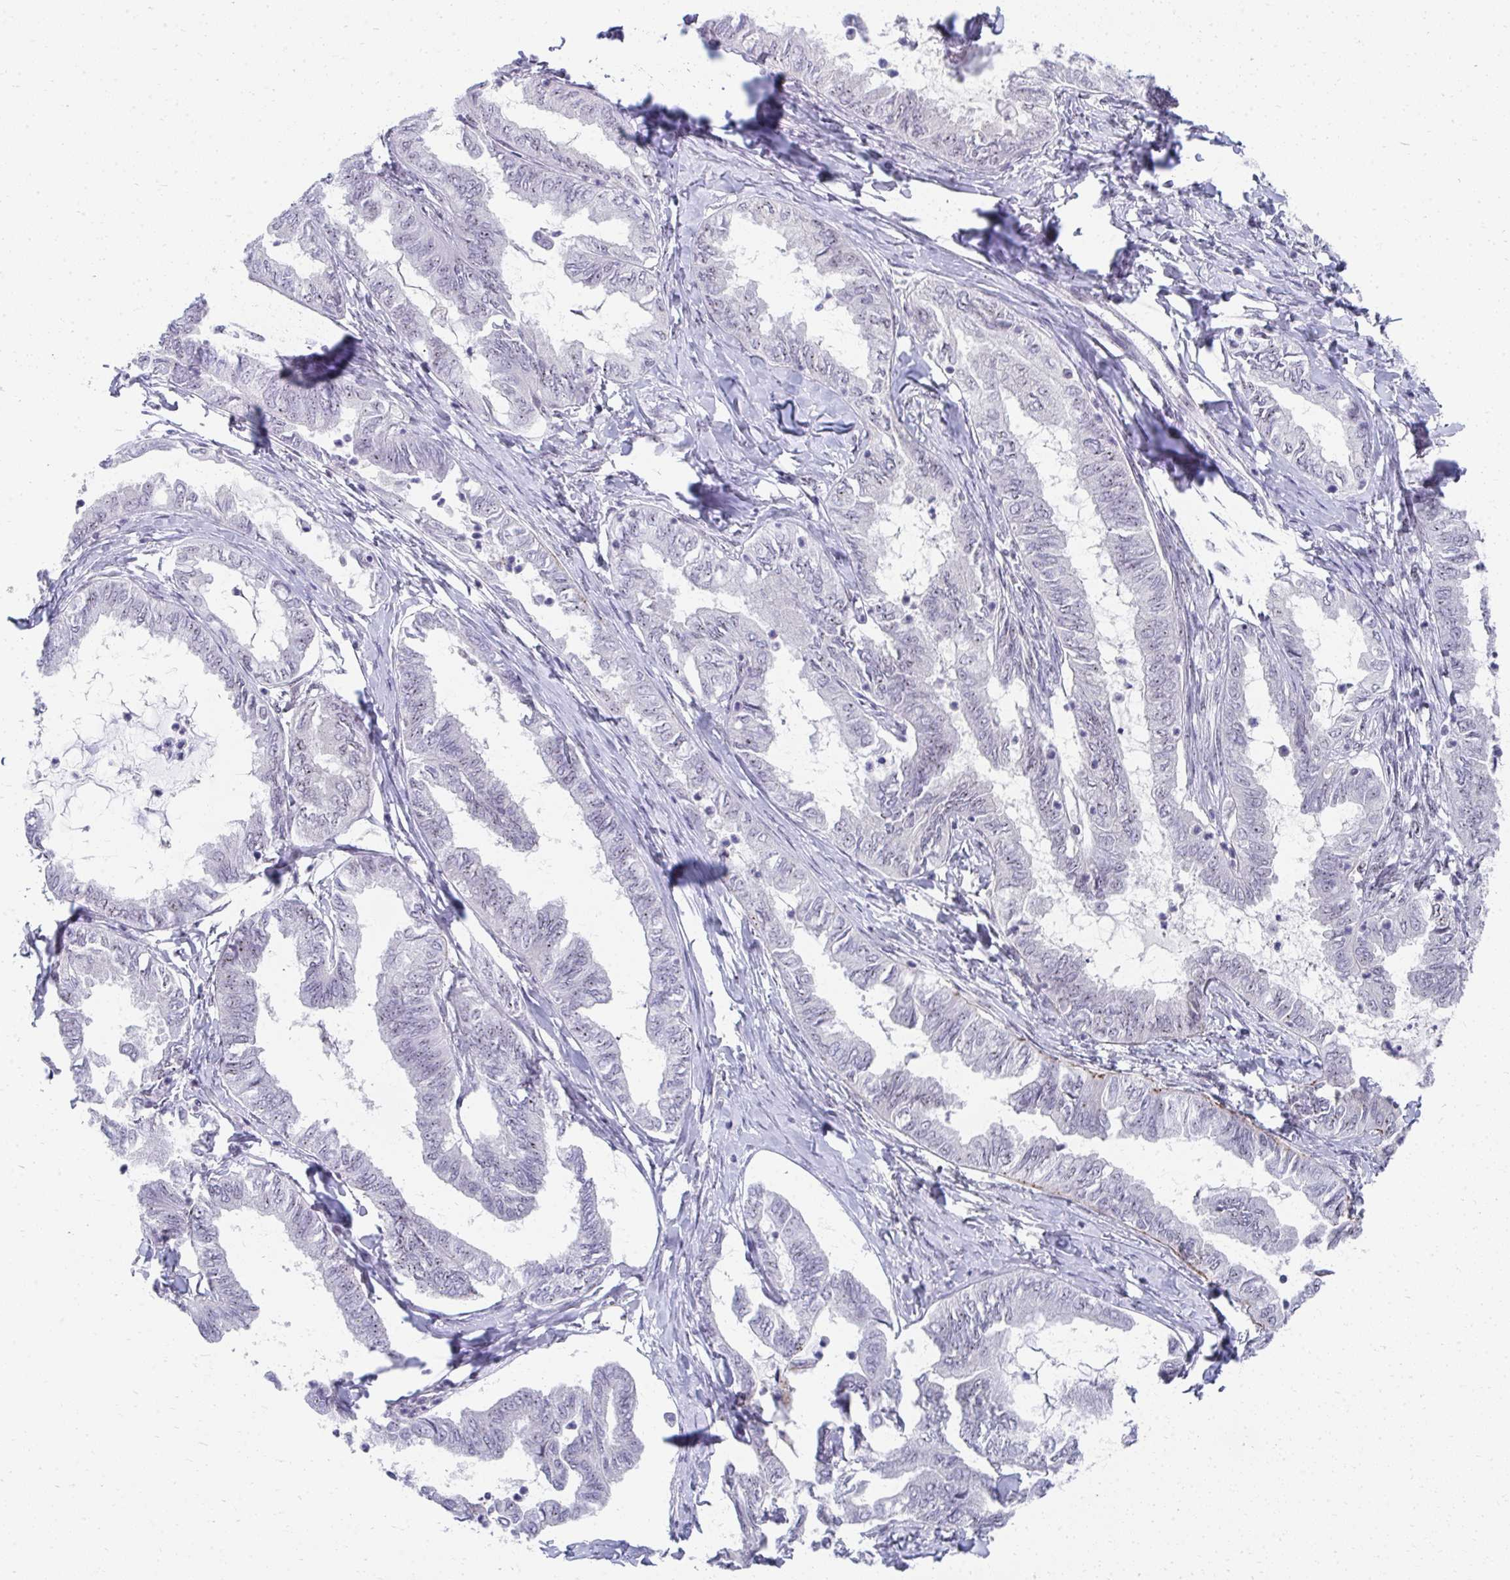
{"staining": {"intensity": "negative", "quantity": "none", "location": "none"}, "tissue": "ovarian cancer", "cell_type": "Tumor cells", "image_type": "cancer", "snomed": [{"axis": "morphology", "description": "Carcinoma, endometroid"}, {"axis": "topography", "description": "Ovary"}], "caption": "A high-resolution histopathology image shows IHC staining of ovarian endometroid carcinoma, which exhibits no significant staining in tumor cells. (Brightfield microscopy of DAB immunohistochemistry at high magnification).", "gene": "HIRA", "patient": {"sex": "female", "age": 70}}